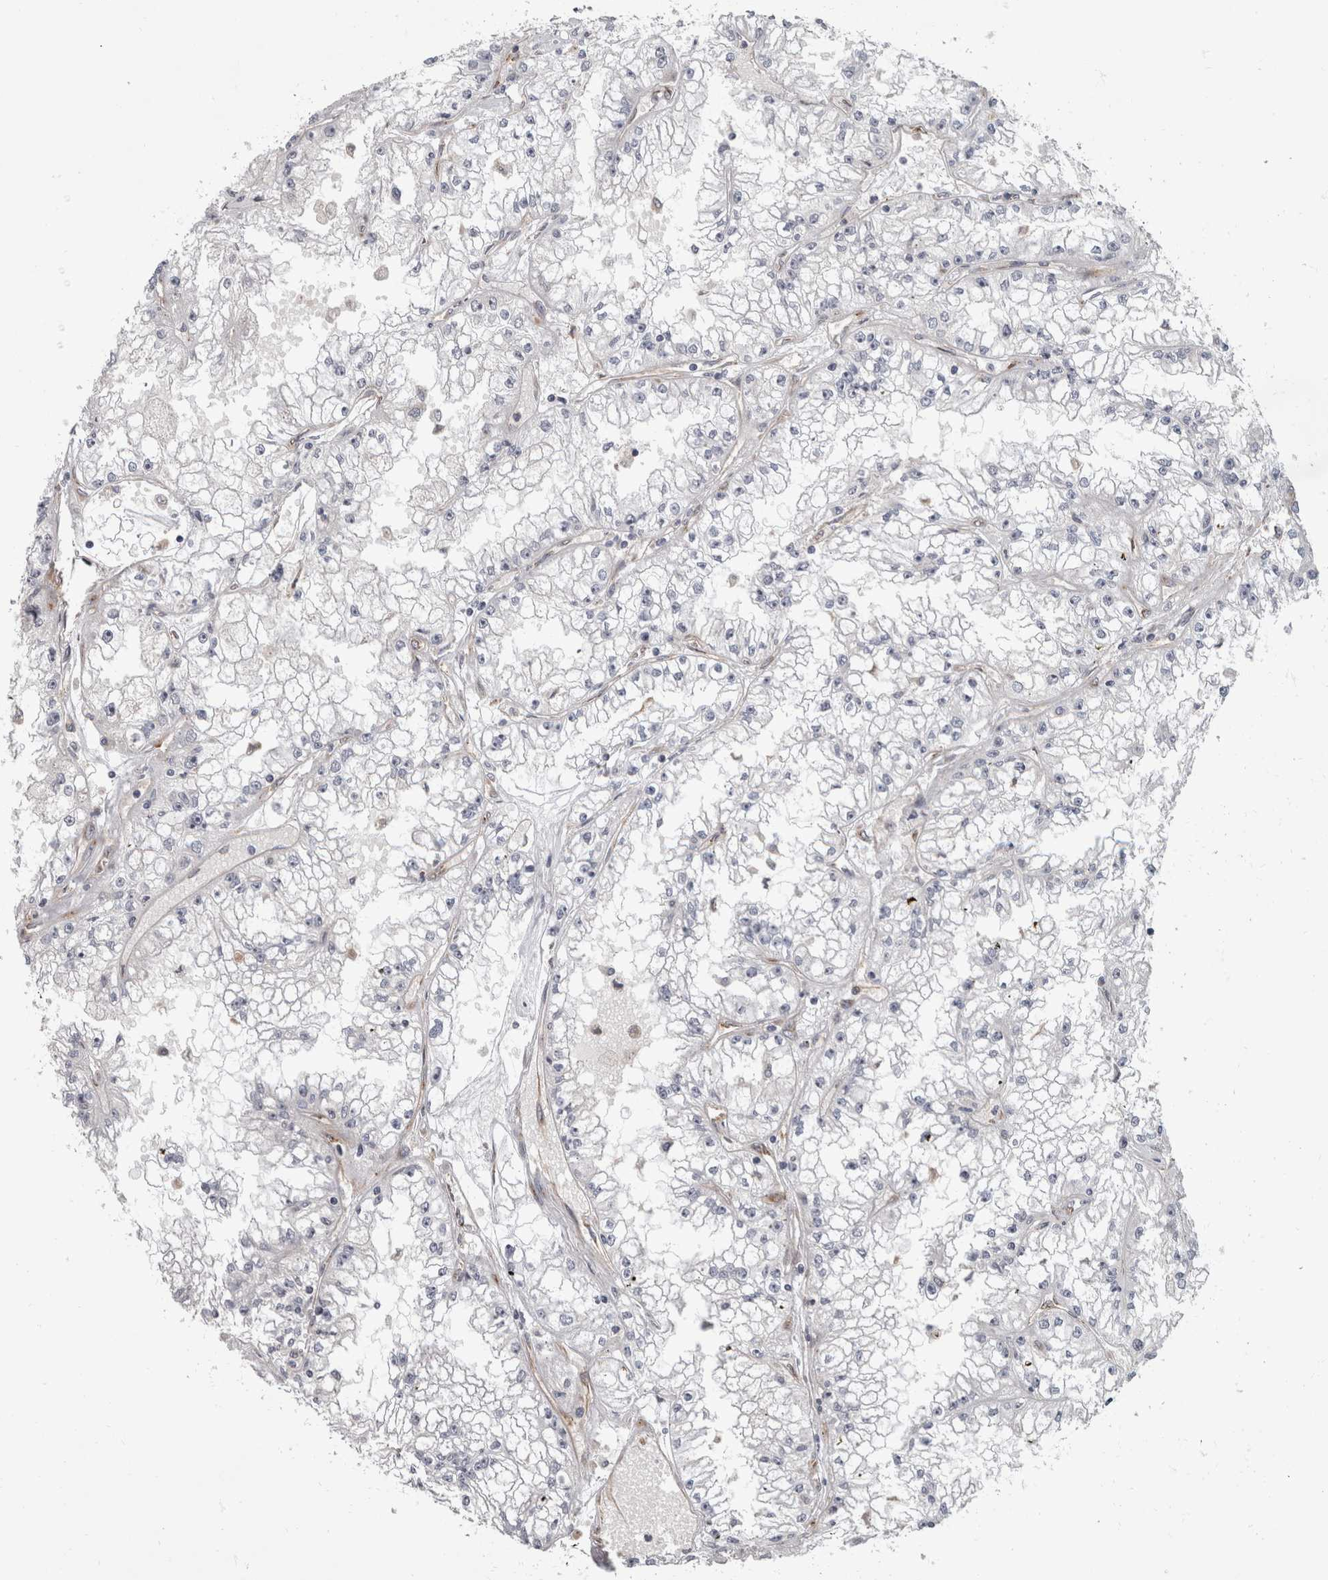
{"staining": {"intensity": "negative", "quantity": "none", "location": "none"}, "tissue": "renal cancer", "cell_type": "Tumor cells", "image_type": "cancer", "snomed": [{"axis": "morphology", "description": "Adenocarcinoma, NOS"}, {"axis": "topography", "description": "Kidney"}], "caption": "This is an immunohistochemistry image of renal cancer (adenocarcinoma). There is no staining in tumor cells.", "gene": "HOOK3", "patient": {"sex": "male", "age": 56}}